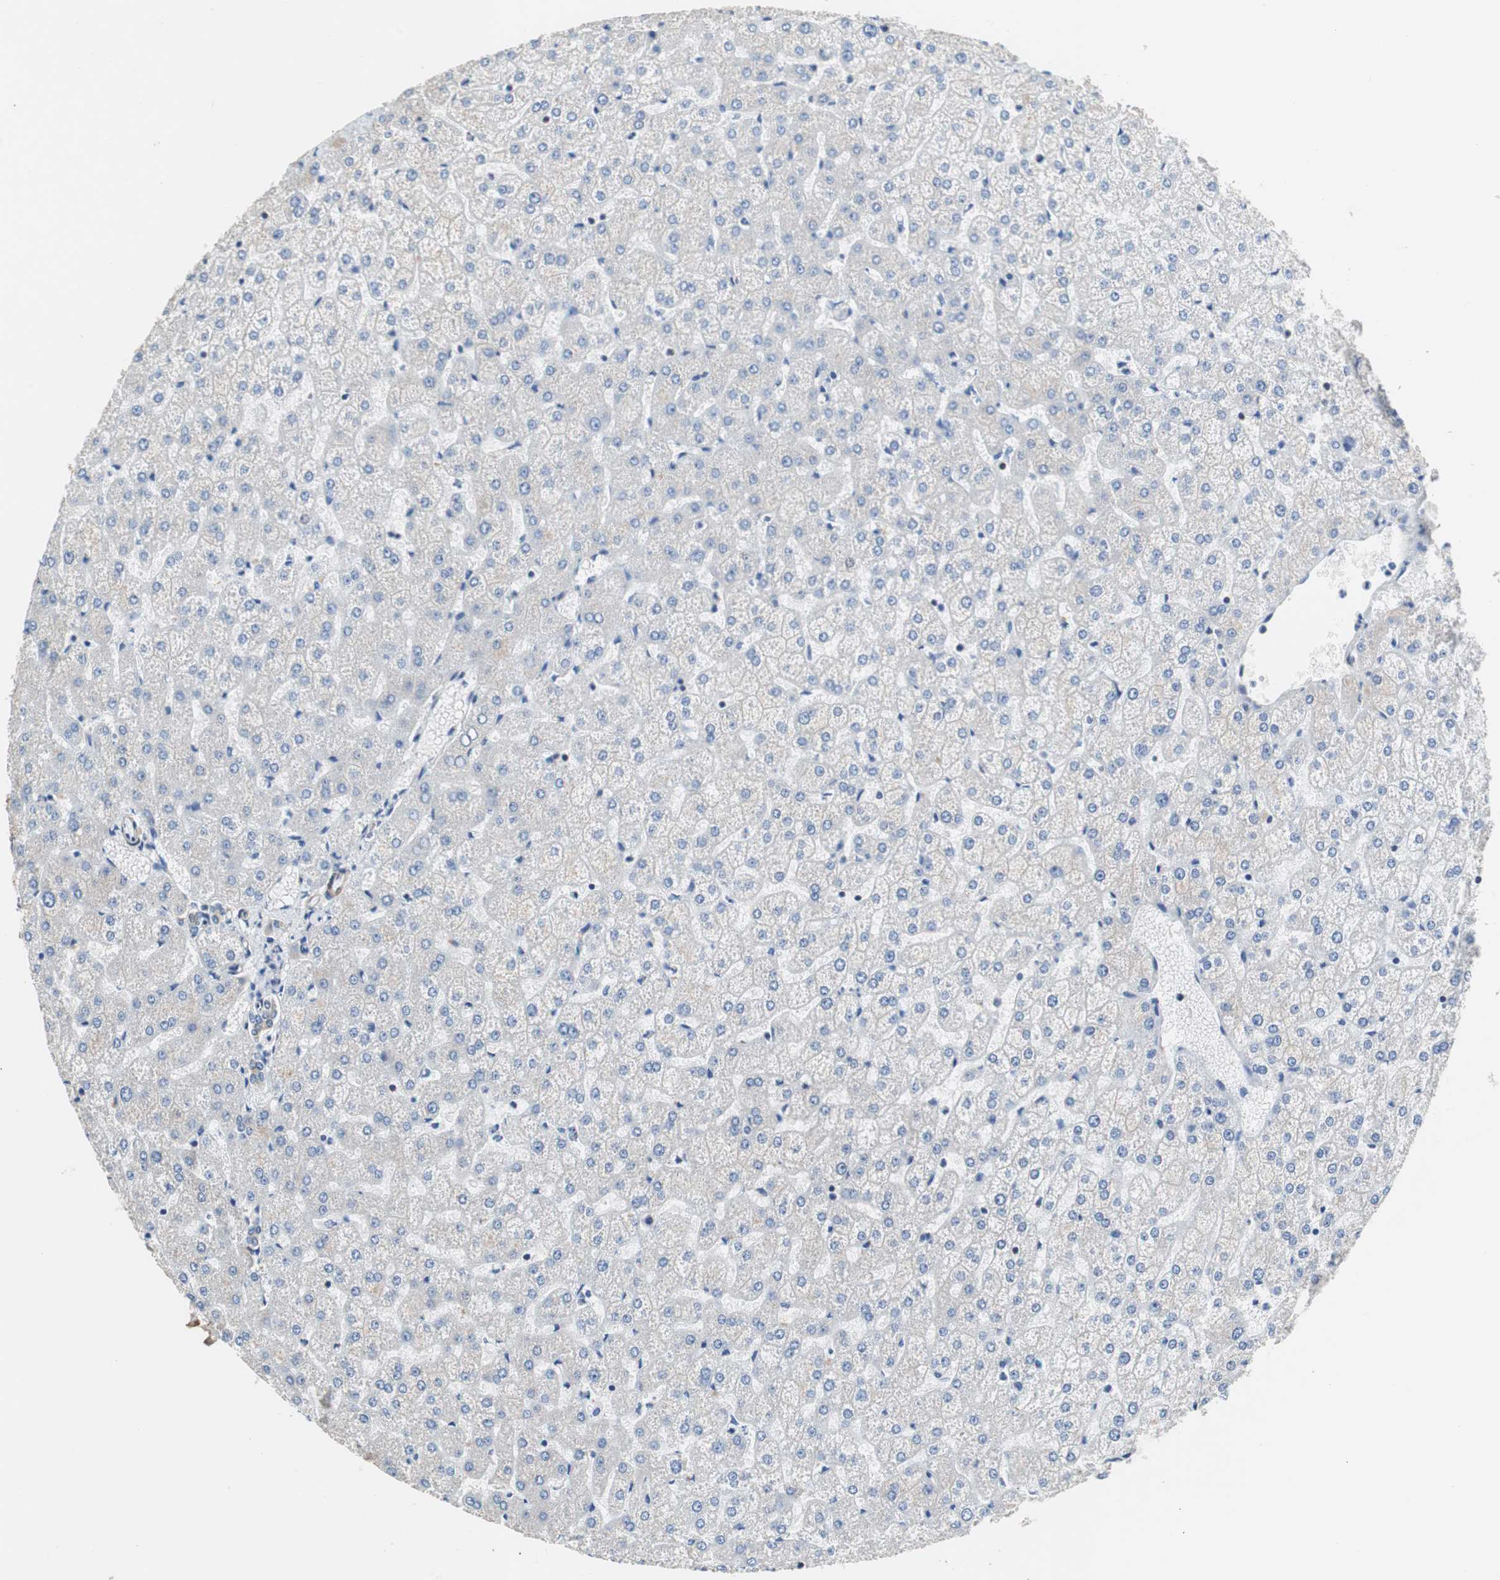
{"staining": {"intensity": "moderate", "quantity": ">75%", "location": "cytoplasmic/membranous"}, "tissue": "liver", "cell_type": "Cholangiocytes", "image_type": "normal", "snomed": [{"axis": "morphology", "description": "Normal tissue, NOS"}, {"axis": "topography", "description": "Liver"}], "caption": "Immunohistochemical staining of normal human liver displays moderate cytoplasmic/membranous protein expression in approximately >75% of cholangiocytes. (DAB IHC, brown staining for protein, blue staining for nuclei).", "gene": "PBXIP1", "patient": {"sex": "female", "age": 32}}